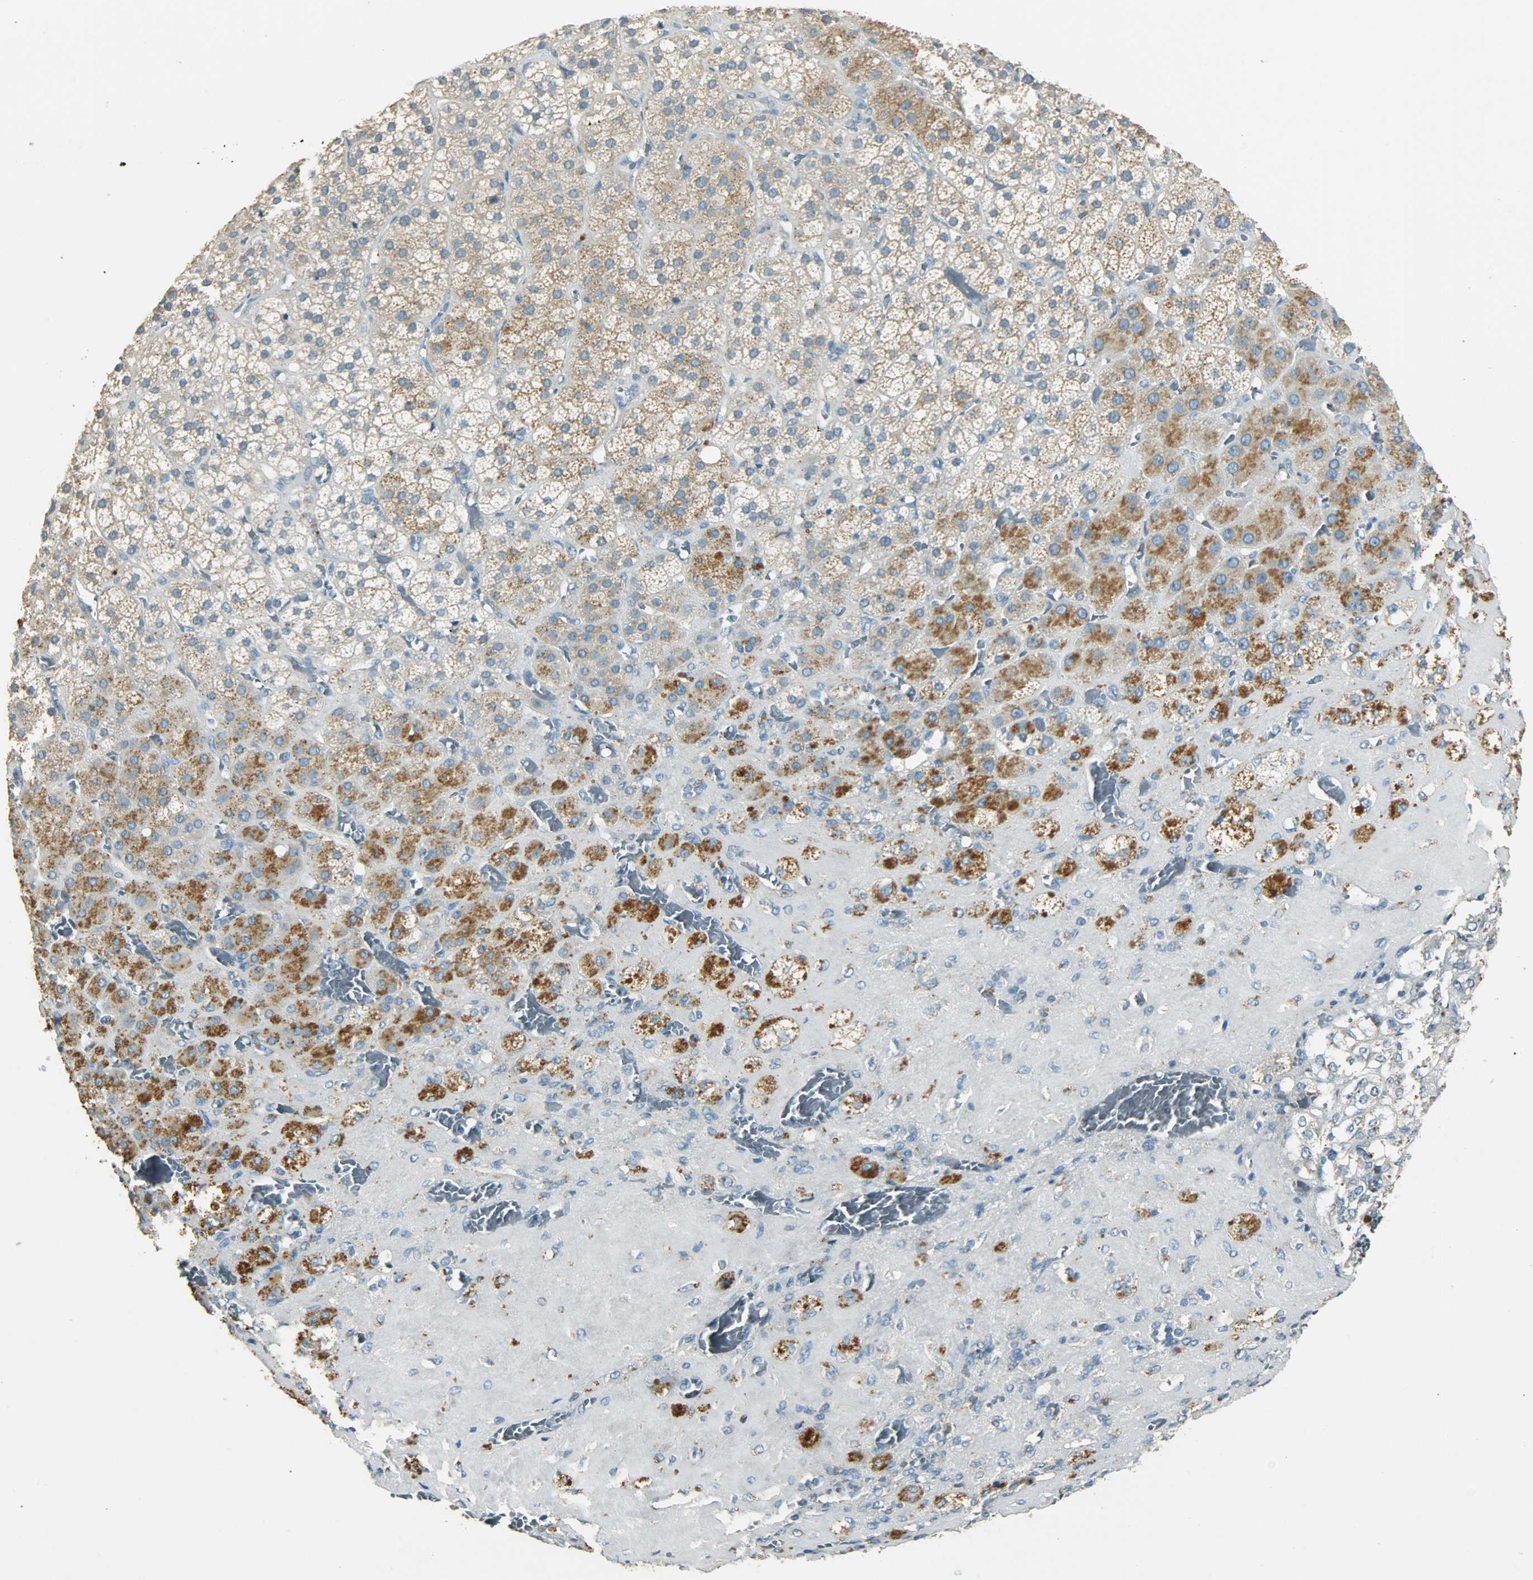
{"staining": {"intensity": "strong", "quantity": ">75%", "location": "cytoplasmic/membranous"}, "tissue": "adrenal gland", "cell_type": "Glandular cells", "image_type": "normal", "snomed": [{"axis": "morphology", "description": "Normal tissue, NOS"}, {"axis": "topography", "description": "Adrenal gland"}], "caption": "Protein expression analysis of unremarkable adrenal gland demonstrates strong cytoplasmic/membranous staining in approximately >75% of glandular cells.", "gene": "TPX2", "patient": {"sex": "female", "age": 71}}